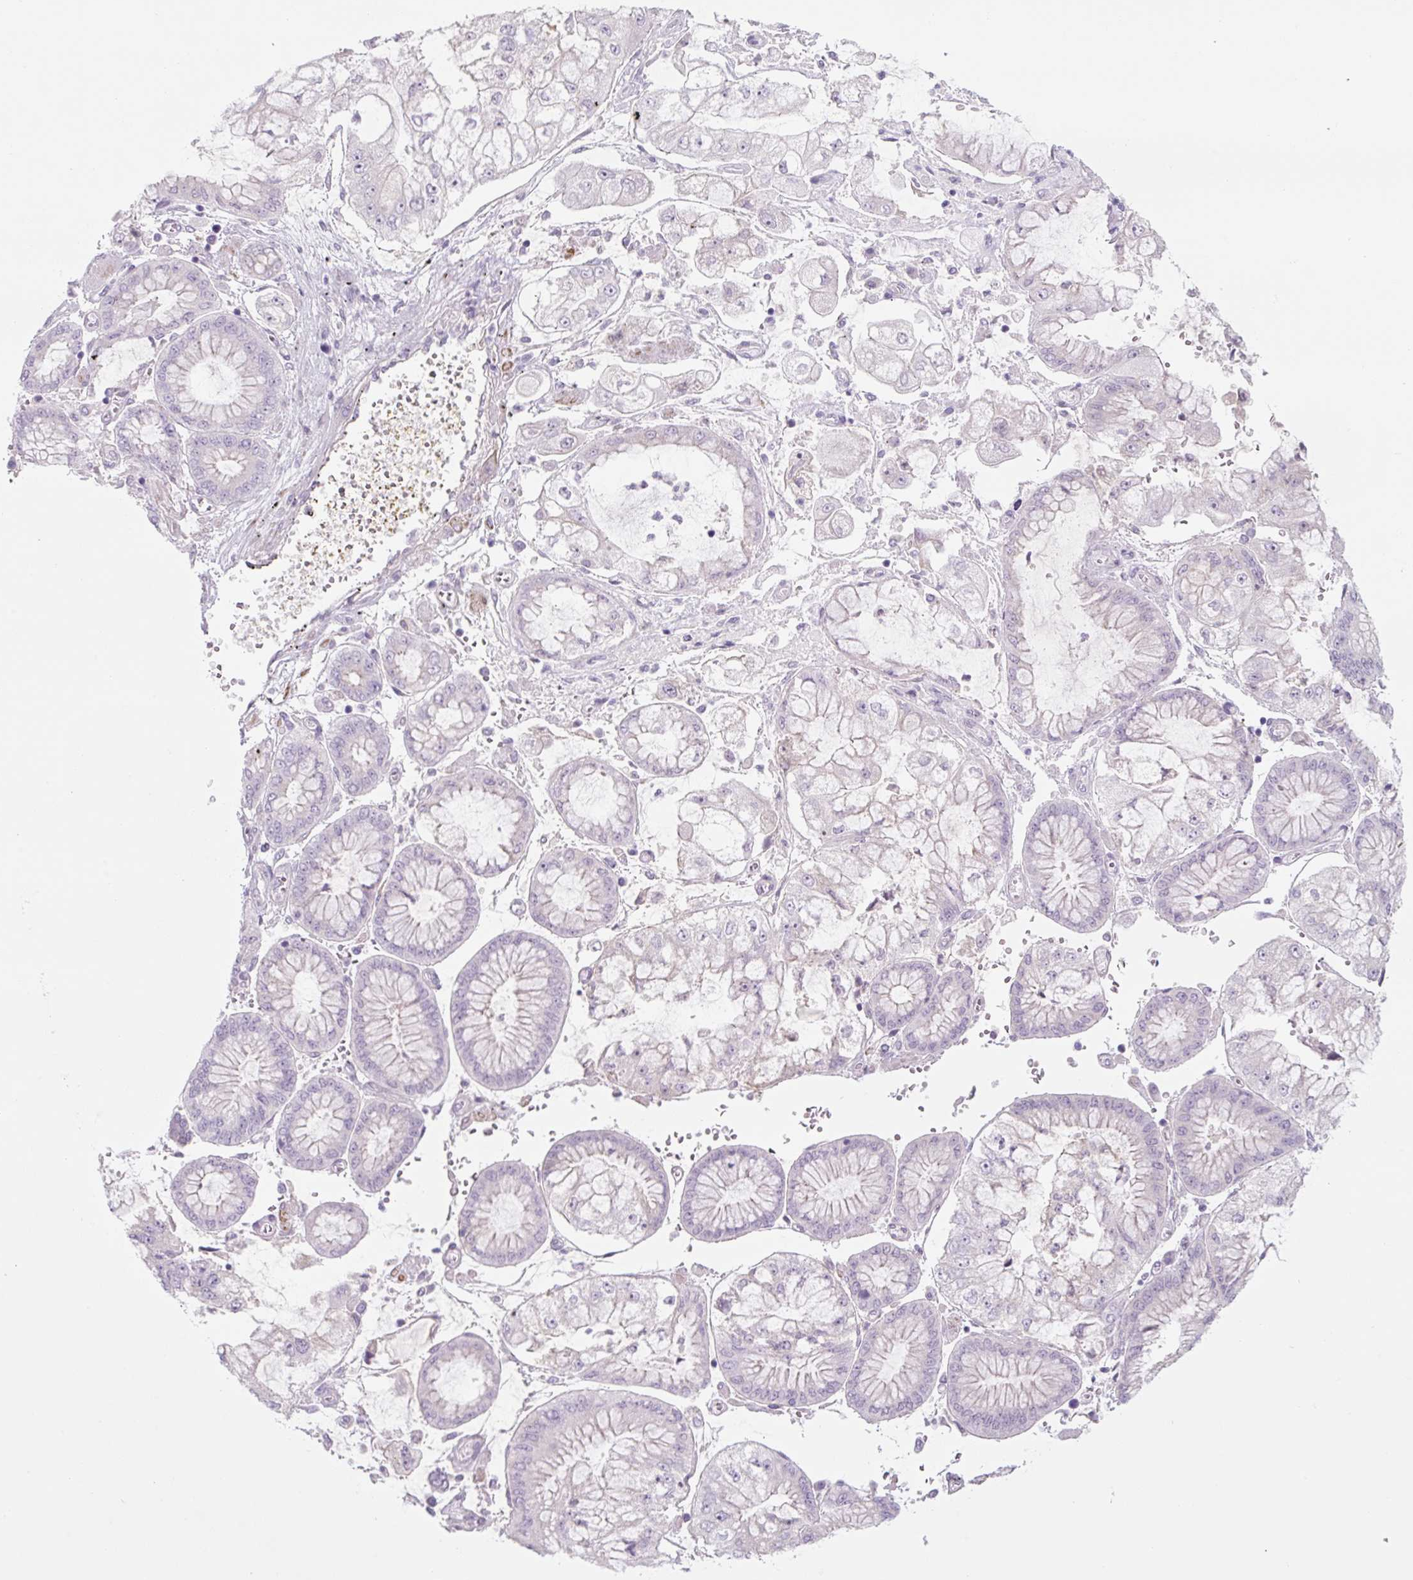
{"staining": {"intensity": "negative", "quantity": "none", "location": "none"}, "tissue": "stomach cancer", "cell_type": "Tumor cells", "image_type": "cancer", "snomed": [{"axis": "morphology", "description": "Adenocarcinoma, NOS"}, {"axis": "topography", "description": "Stomach"}], "caption": "Stomach adenocarcinoma stained for a protein using IHC exhibits no staining tumor cells.", "gene": "PRM1", "patient": {"sex": "male", "age": 76}}